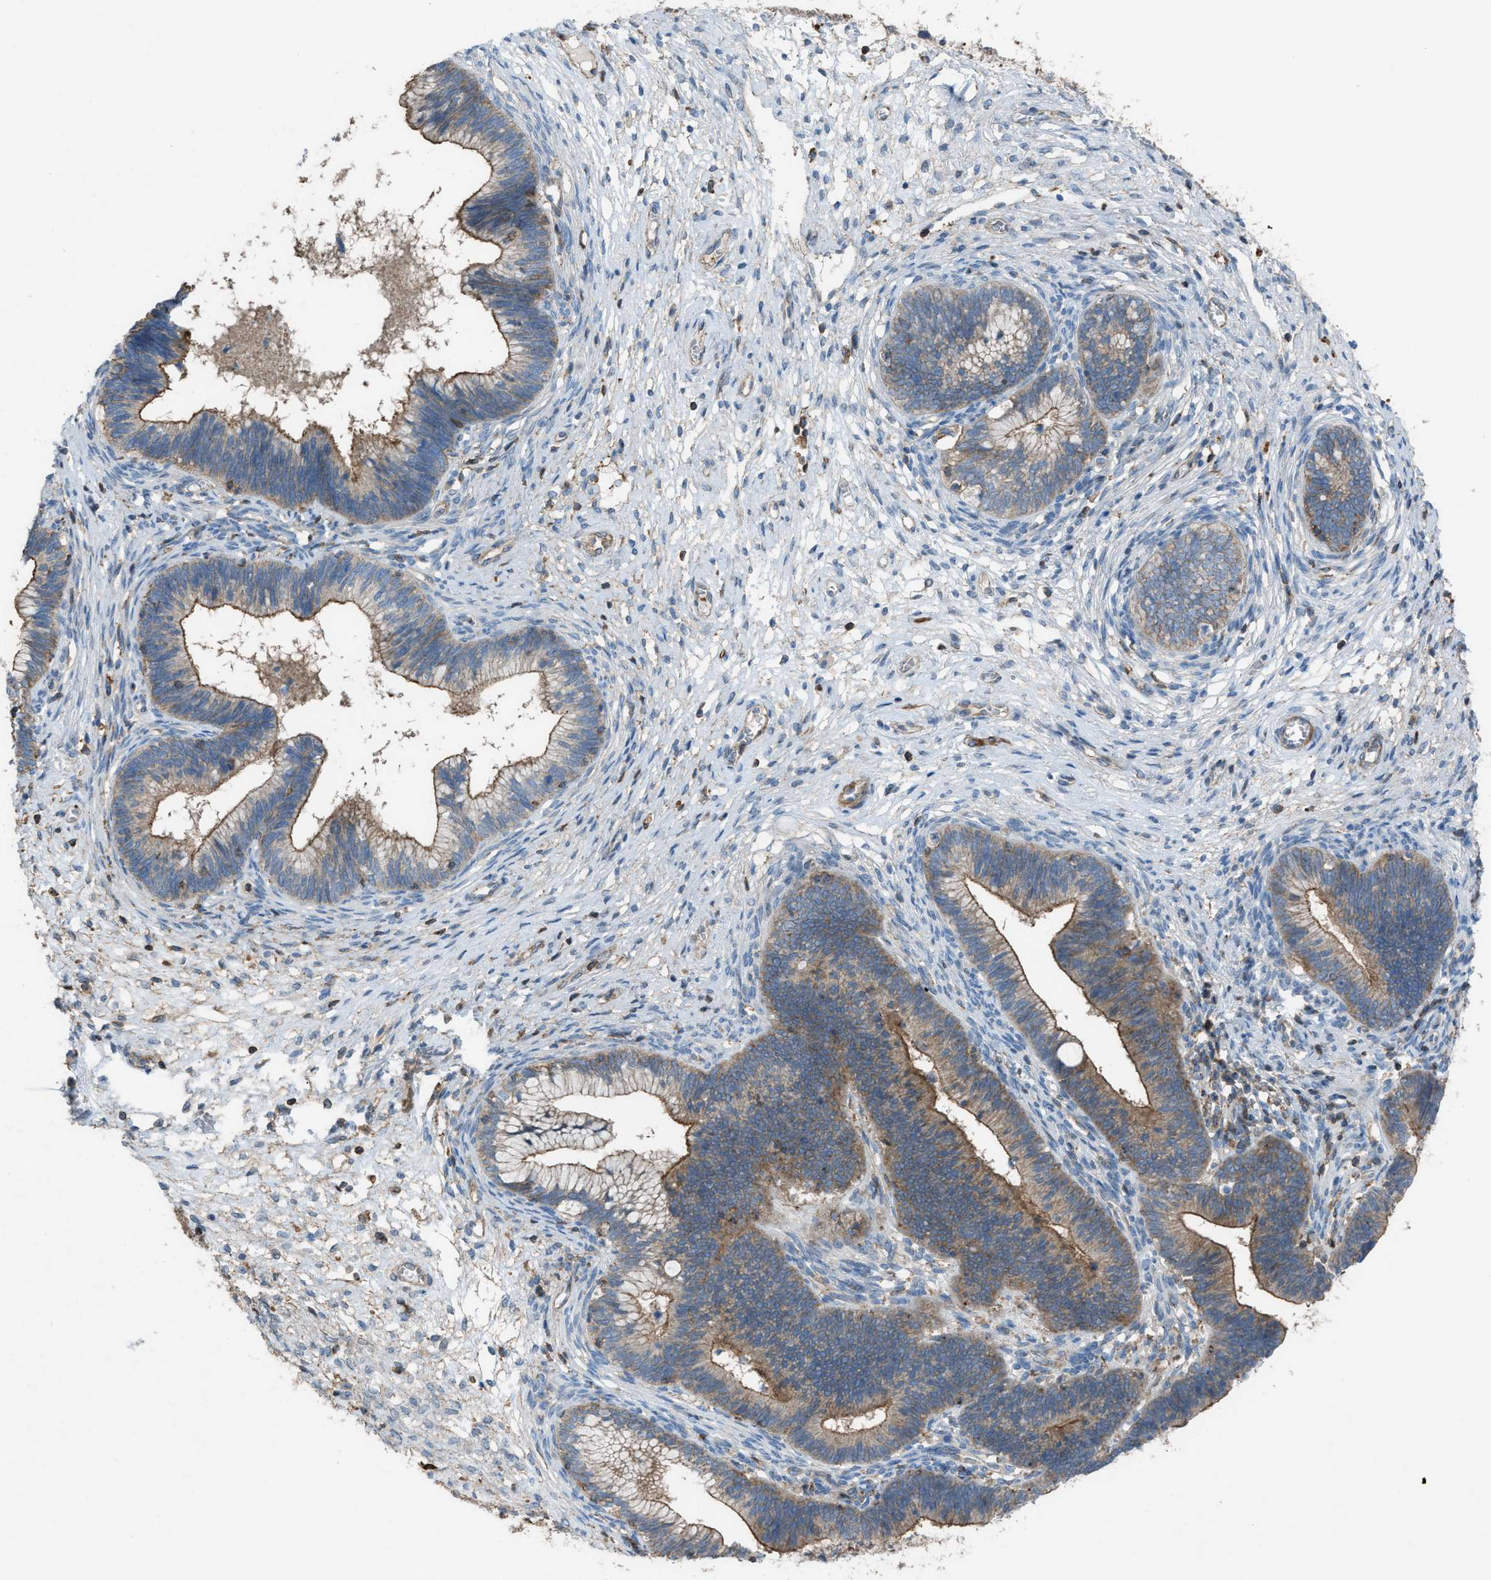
{"staining": {"intensity": "moderate", "quantity": ">75%", "location": "cytoplasmic/membranous"}, "tissue": "cervical cancer", "cell_type": "Tumor cells", "image_type": "cancer", "snomed": [{"axis": "morphology", "description": "Adenocarcinoma, NOS"}, {"axis": "topography", "description": "Cervix"}], "caption": "A photomicrograph of cervical cancer (adenocarcinoma) stained for a protein shows moderate cytoplasmic/membranous brown staining in tumor cells. (brown staining indicates protein expression, while blue staining denotes nuclei).", "gene": "NCK2", "patient": {"sex": "female", "age": 44}}